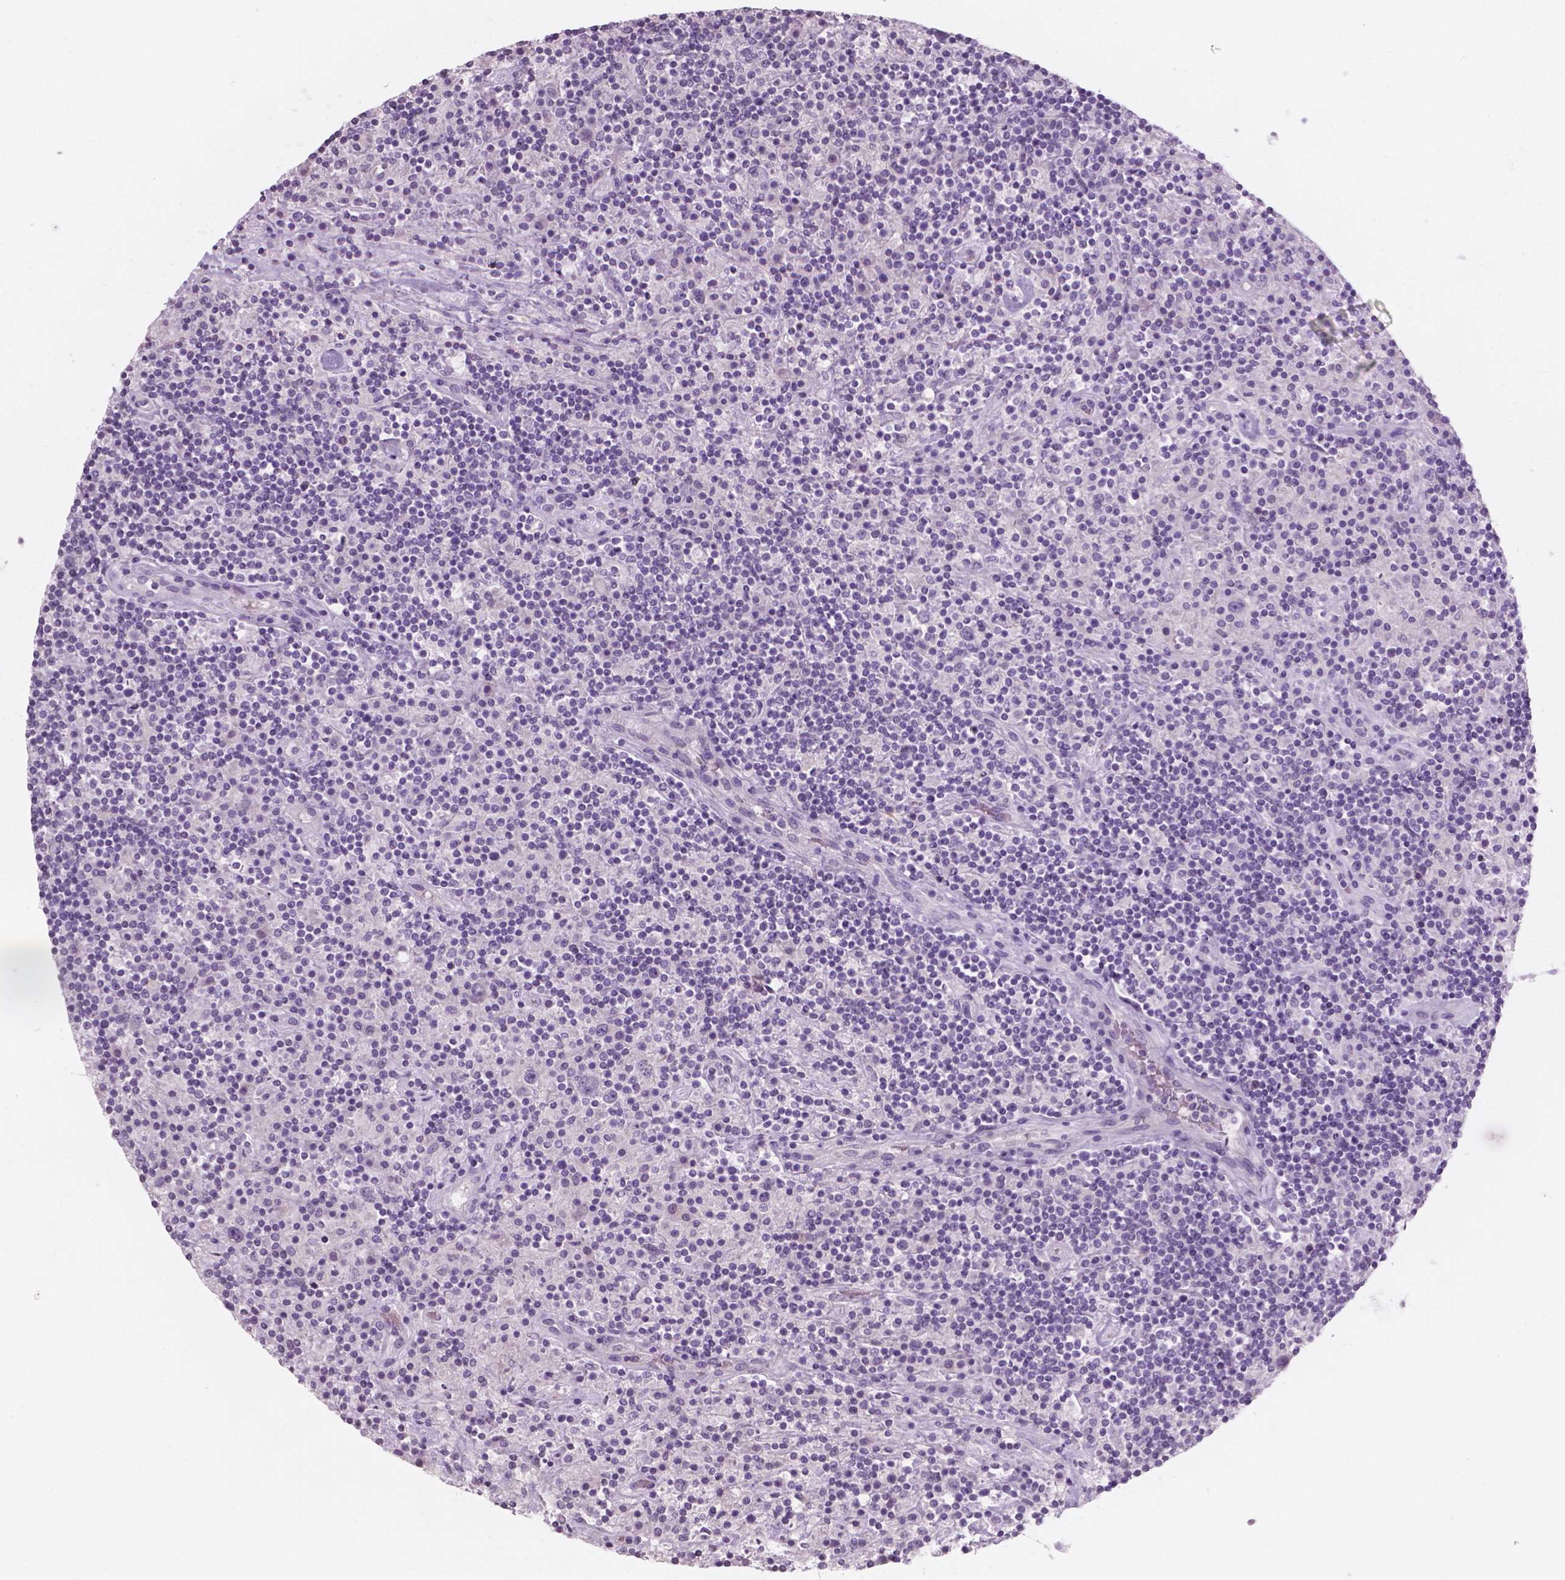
{"staining": {"intensity": "negative", "quantity": "none", "location": "none"}, "tissue": "lymphoma", "cell_type": "Tumor cells", "image_type": "cancer", "snomed": [{"axis": "morphology", "description": "Hodgkin's disease, NOS"}, {"axis": "topography", "description": "Lymph node"}], "caption": "This is an IHC histopathology image of human Hodgkin's disease. There is no positivity in tumor cells.", "gene": "AWAT1", "patient": {"sex": "male", "age": 70}}